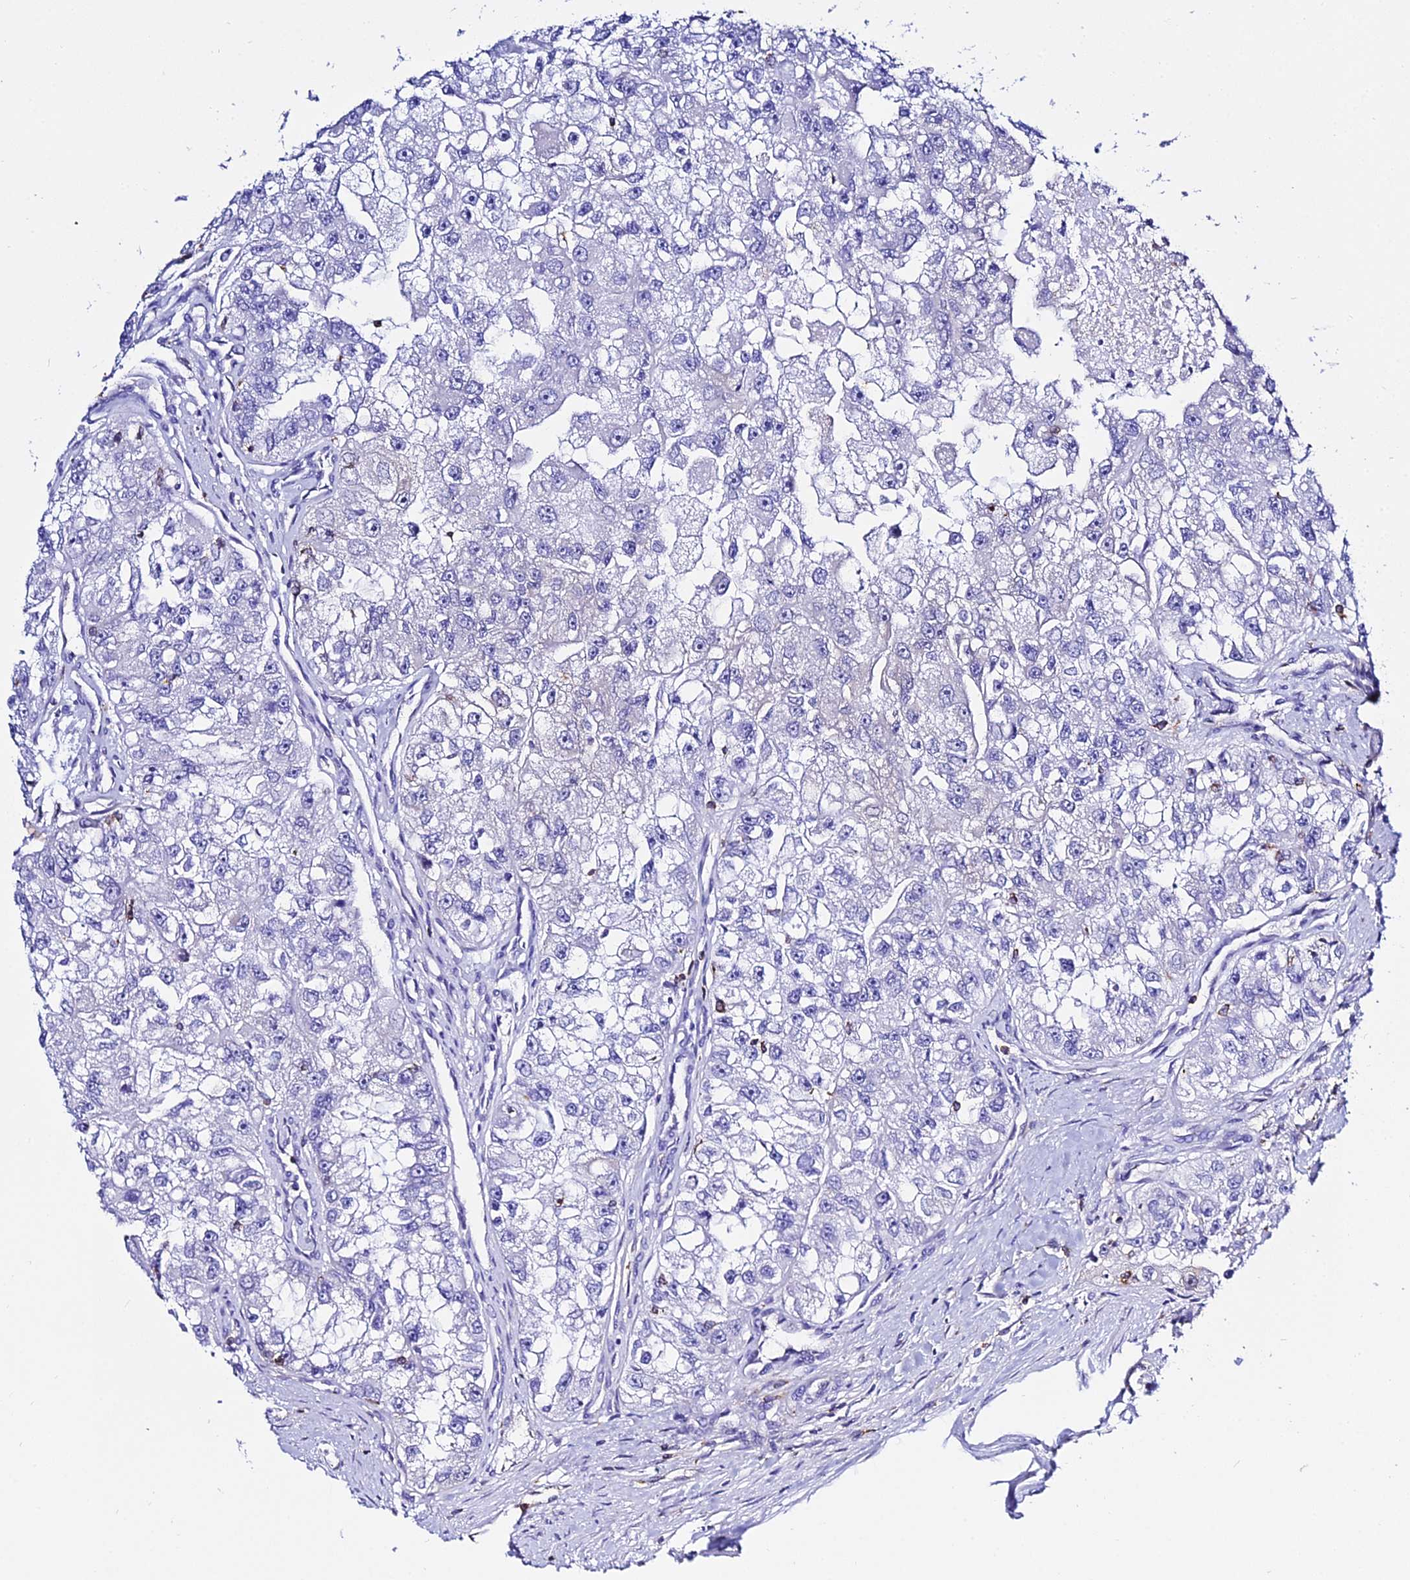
{"staining": {"intensity": "negative", "quantity": "none", "location": "none"}, "tissue": "renal cancer", "cell_type": "Tumor cells", "image_type": "cancer", "snomed": [{"axis": "morphology", "description": "Adenocarcinoma, NOS"}, {"axis": "topography", "description": "Kidney"}], "caption": "This is a photomicrograph of immunohistochemistry staining of renal adenocarcinoma, which shows no expression in tumor cells.", "gene": "S100A16", "patient": {"sex": "male", "age": 63}}